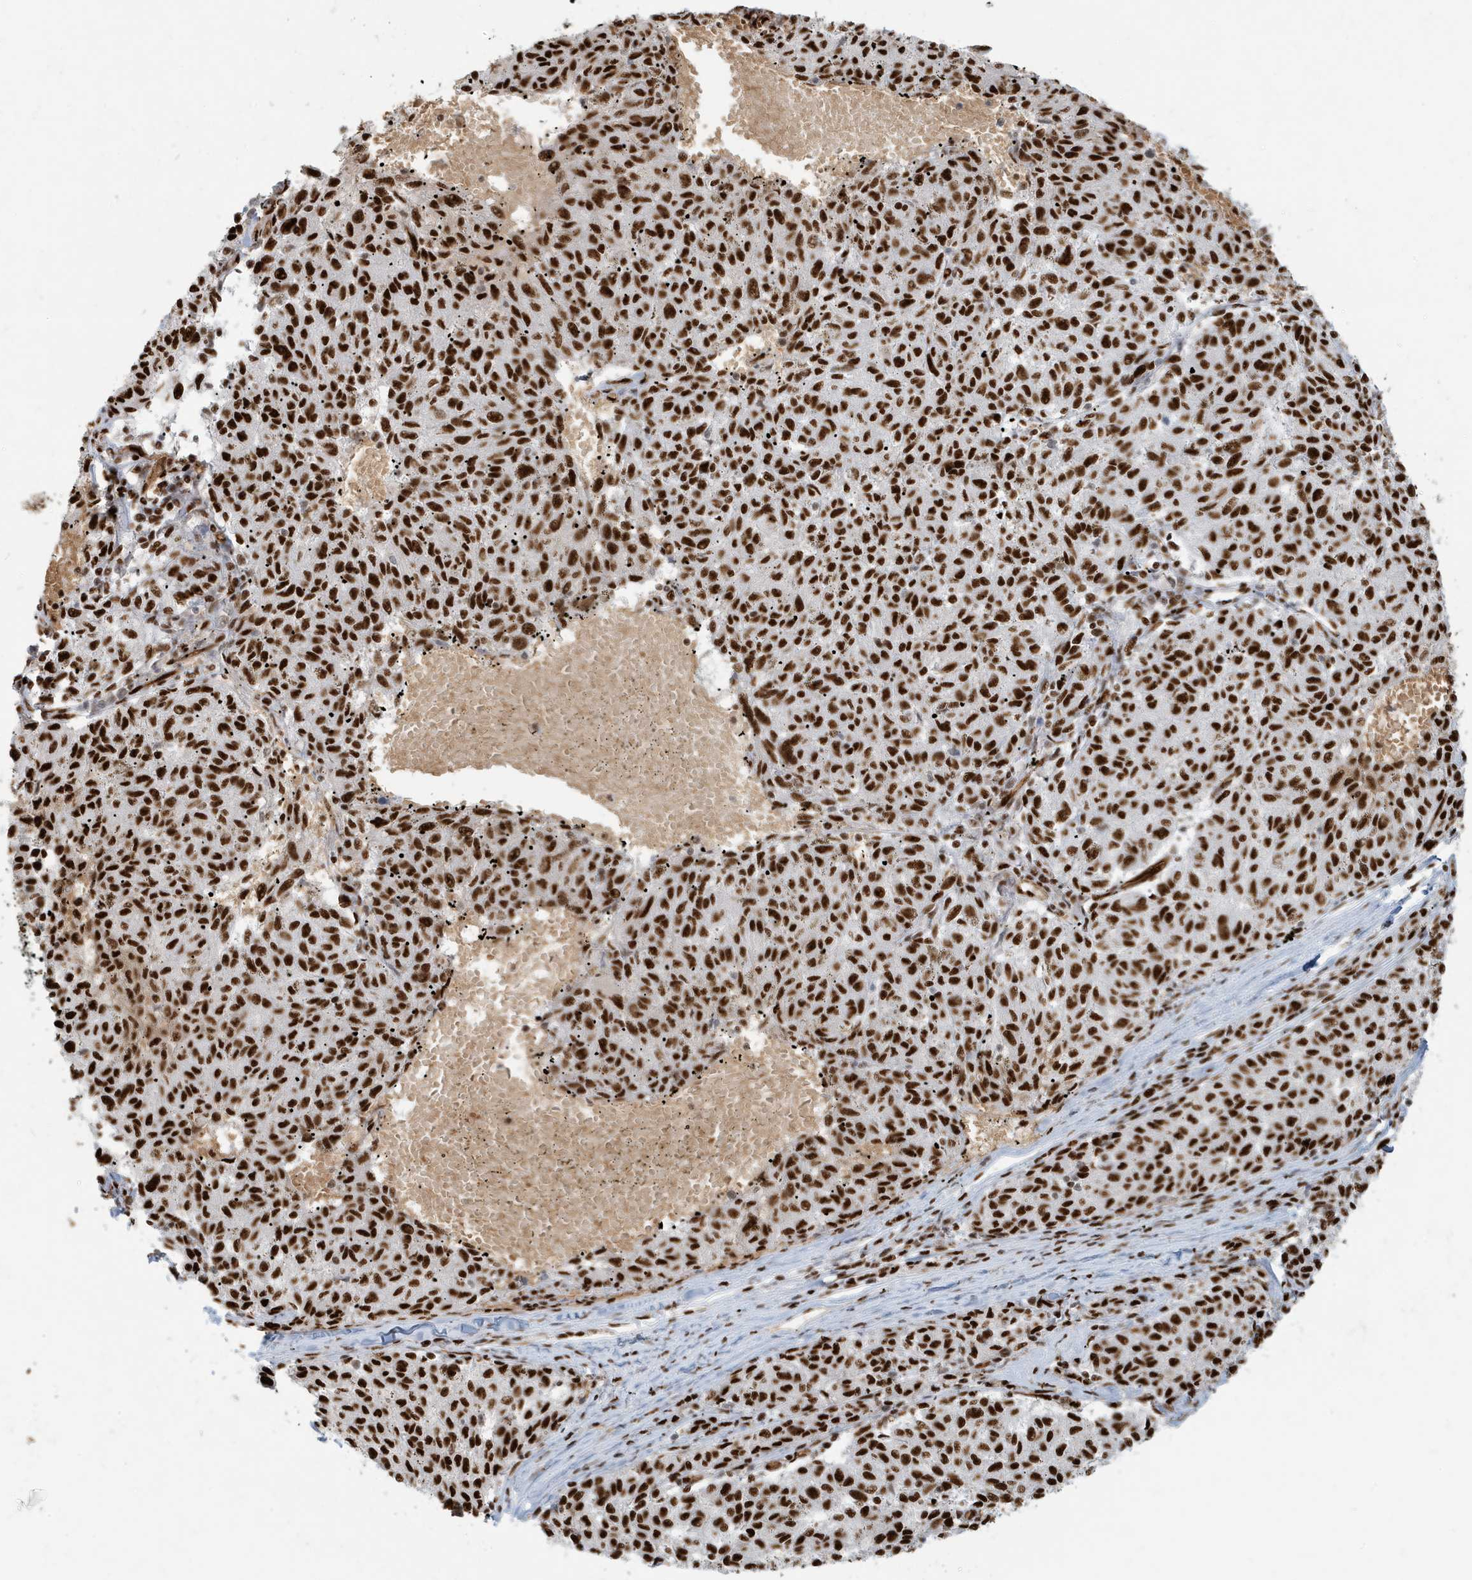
{"staining": {"intensity": "strong", "quantity": ">75%", "location": "nuclear"}, "tissue": "melanoma", "cell_type": "Tumor cells", "image_type": "cancer", "snomed": [{"axis": "morphology", "description": "Malignant melanoma, NOS"}, {"axis": "topography", "description": "Skin"}], "caption": "Tumor cells reveal strong nuclear staining in approximately >75% of cells in melanoma. The staining was performed using DAB to visualize the protein expression in brown, while the nuclei were stained in blue with hematoxylin (Magnification: 20x).", "gene": "CKS2", "patient": {"sex": "female", "age": 72}}